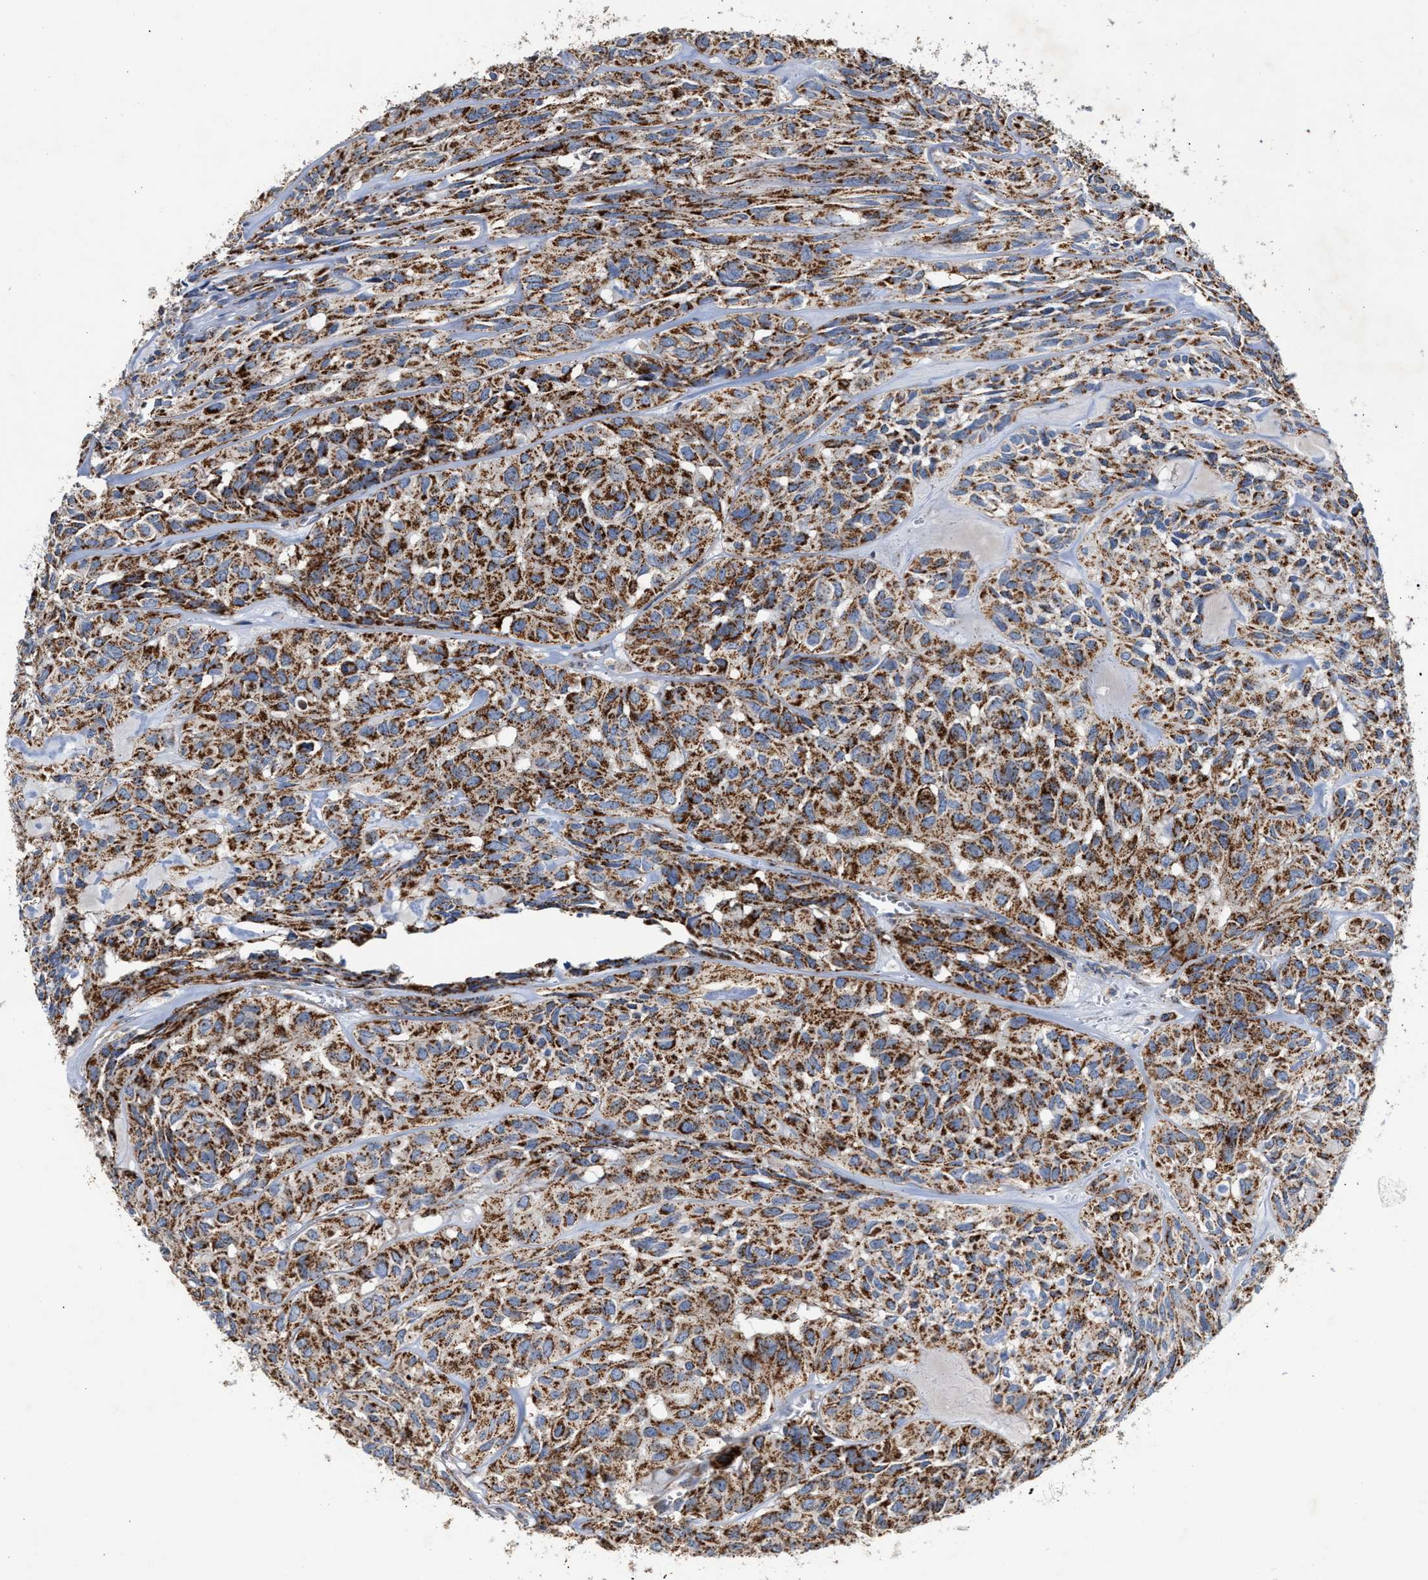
{"staining": {"intensity": "moderate", "quantity": ">75%", "location": "cytoplasmic/membranous"}, "tissue": "head and neck cancer", "cell_type": "Tumor cells", "image_type": "cancer", "snomed": [{"axis": "morphology", "description": "Adenocarcinoma, NOS"}, {"axis": "topography", "description": "Salivary gland, NOS"}, {"axis": "topography", "description": "Head-Neck"}], "caption": "Adenocarcinoma (head and neck) tissue displays moderate cytoplasmic/membranous staining in about >75% of tumor cells, visualized by immunohistochemistry.", "gene": "MECR", "patient": {"sex": "female", "age": 76}}